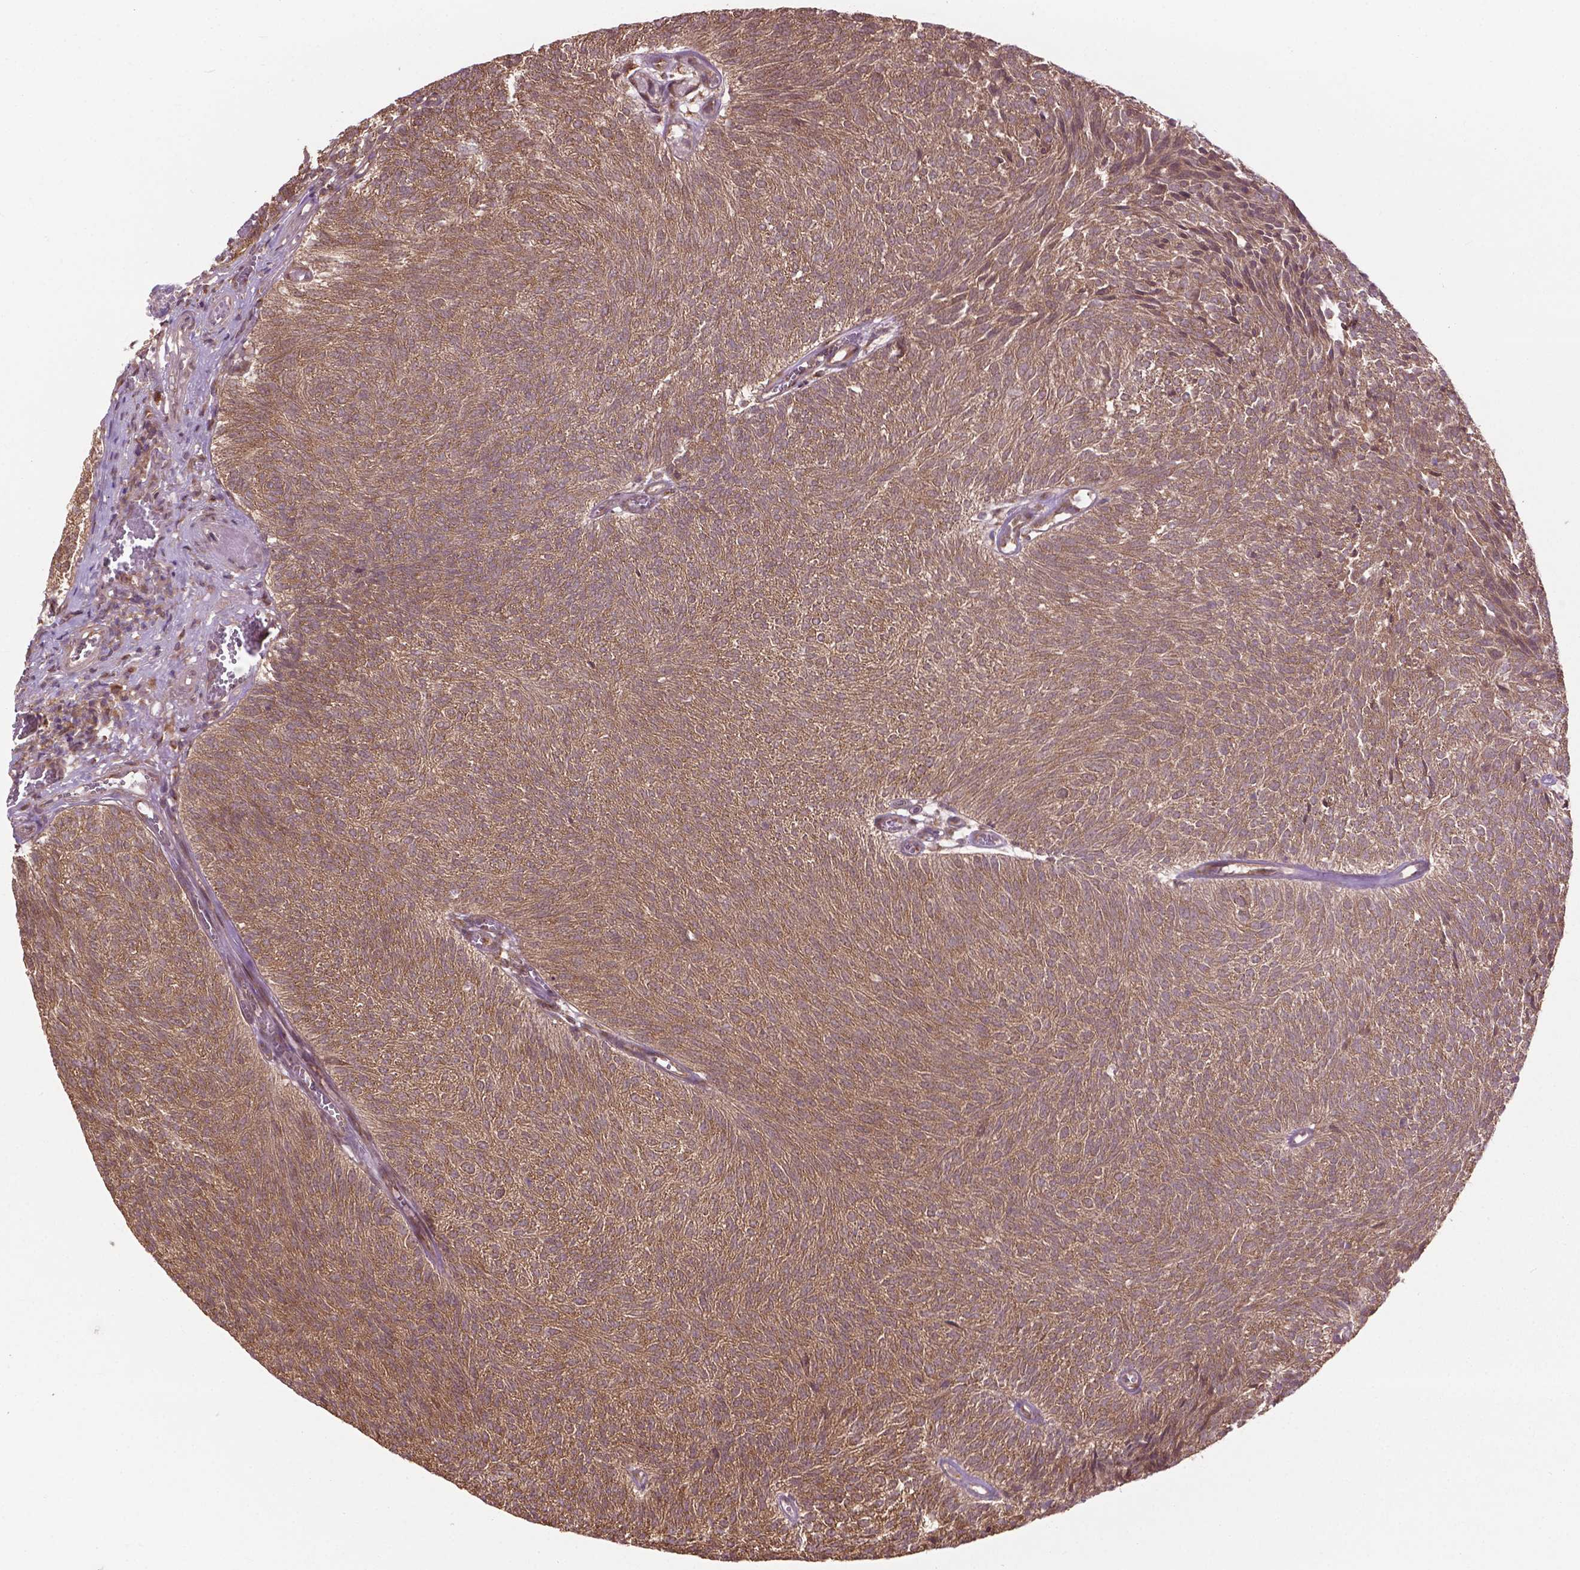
{"staining": {"intensity": "moderate", "quantity": ">75%", "location": "cytoplasmic/membranous"}, "tissue": "urothelial cancer", "cell_type": "Tumor cells", "image_type": "cancer", "snomed": [{"axis": "morphology", "description": "Urothelial carcinoma, Low grade"}, {"axis": "topography", "description": "Urinary bladder"}], "caption": "Urothelial cancer stained with a protein marker demonstrates moderate staining in tumor cells.", "gene": "PPP1CB", "patient": {"sex": "male", "age": 77}}